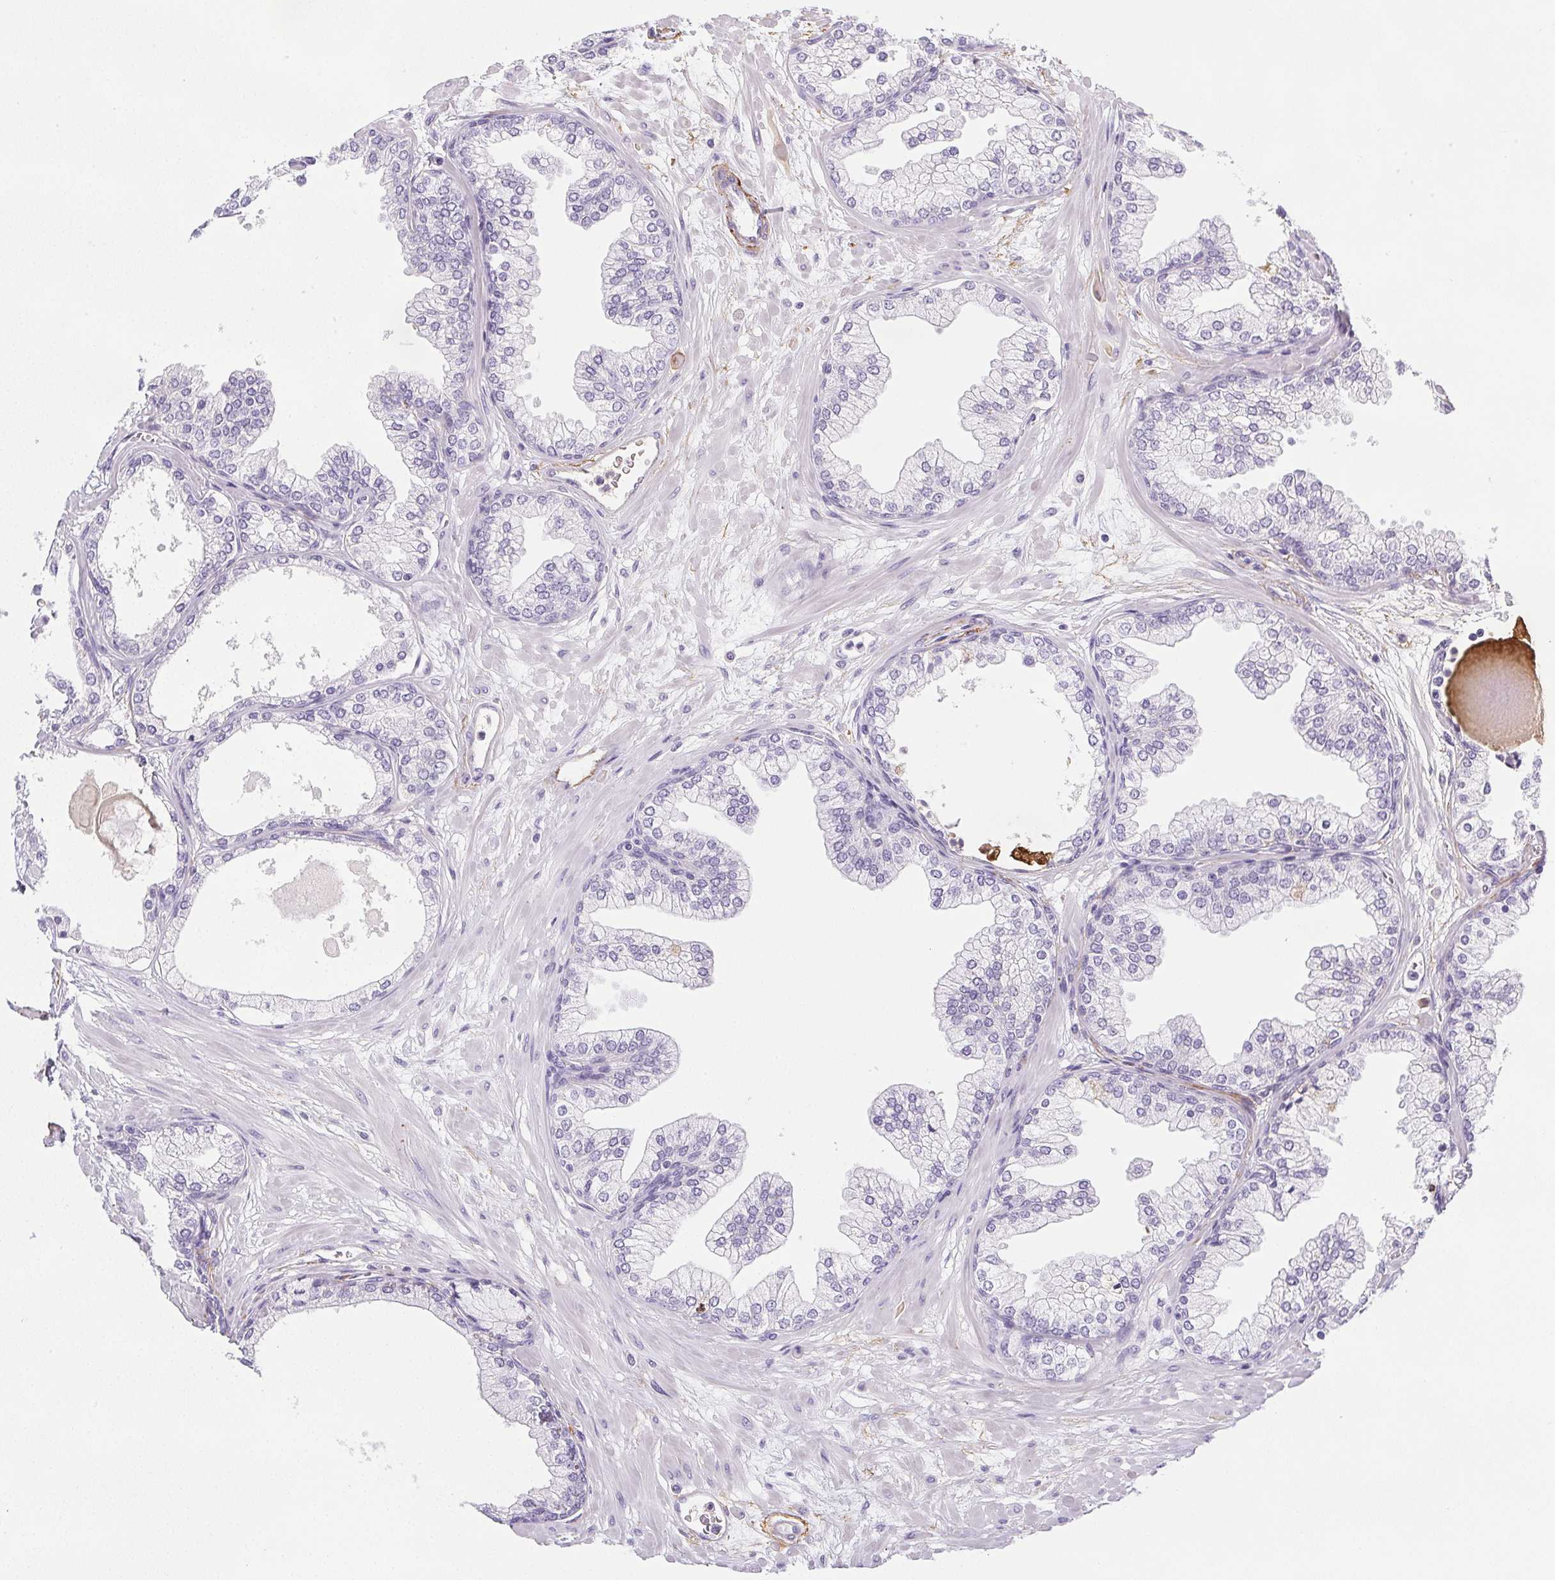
{"staining": {"intensity": "negative", "quantity": "none", "location": "none"}, "tissue": "prostate", "cell_type": "Glandular cells", "image_type": "normal", "snomed": [{"axis": "morphology", "description": "Normal tissue, NOS"}, {"axis": "topography", "description": "Prostate"}, {"axis": "topography", "description": "Peripheral nerve tissue"}], "caption": "This is an immunohistochemistry micrograph of unremarkable human prostate. There is no expression in glandular cells.", "gene": "VTN", "patient": {"sex": "male", "age": 61}}